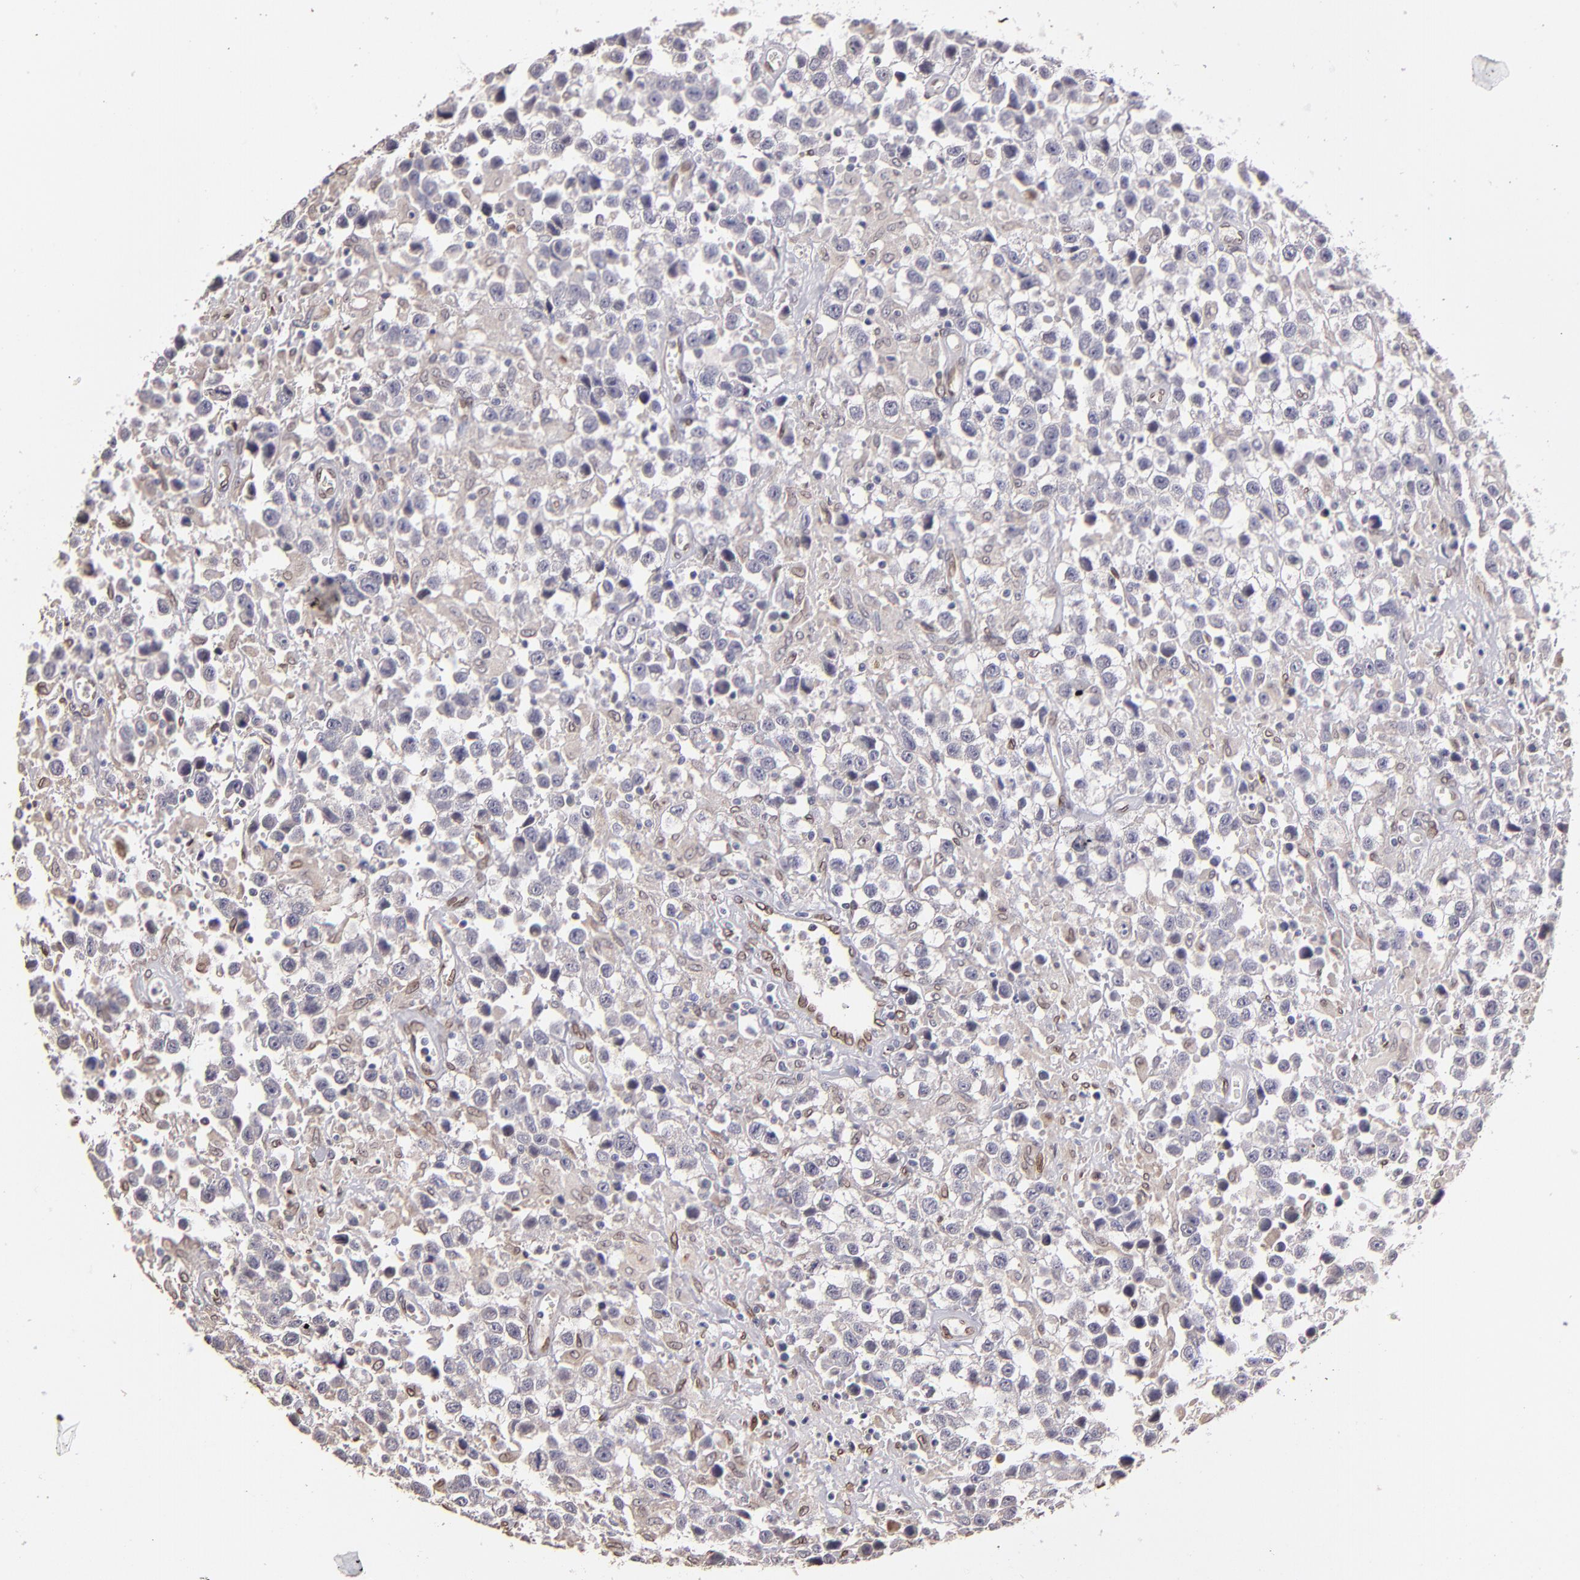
{"staining": {"intensity": "negative", "quantity": "none", "location": "none"}, "tissue": "testis cancer", "cell_type": "Tumor cells", "image_type": "cancer", "snomed": [{"axis": "morphology", "description": "Seminoma, NOS"}, {"axis": "topography", "description": "Testis"}], "caption": "Micrograph shows no protein expression in tumor cells of testis cancer (seminoma) tissue.", "gene": "PUM3", "patient": {"sex": "male", "age": 43}}